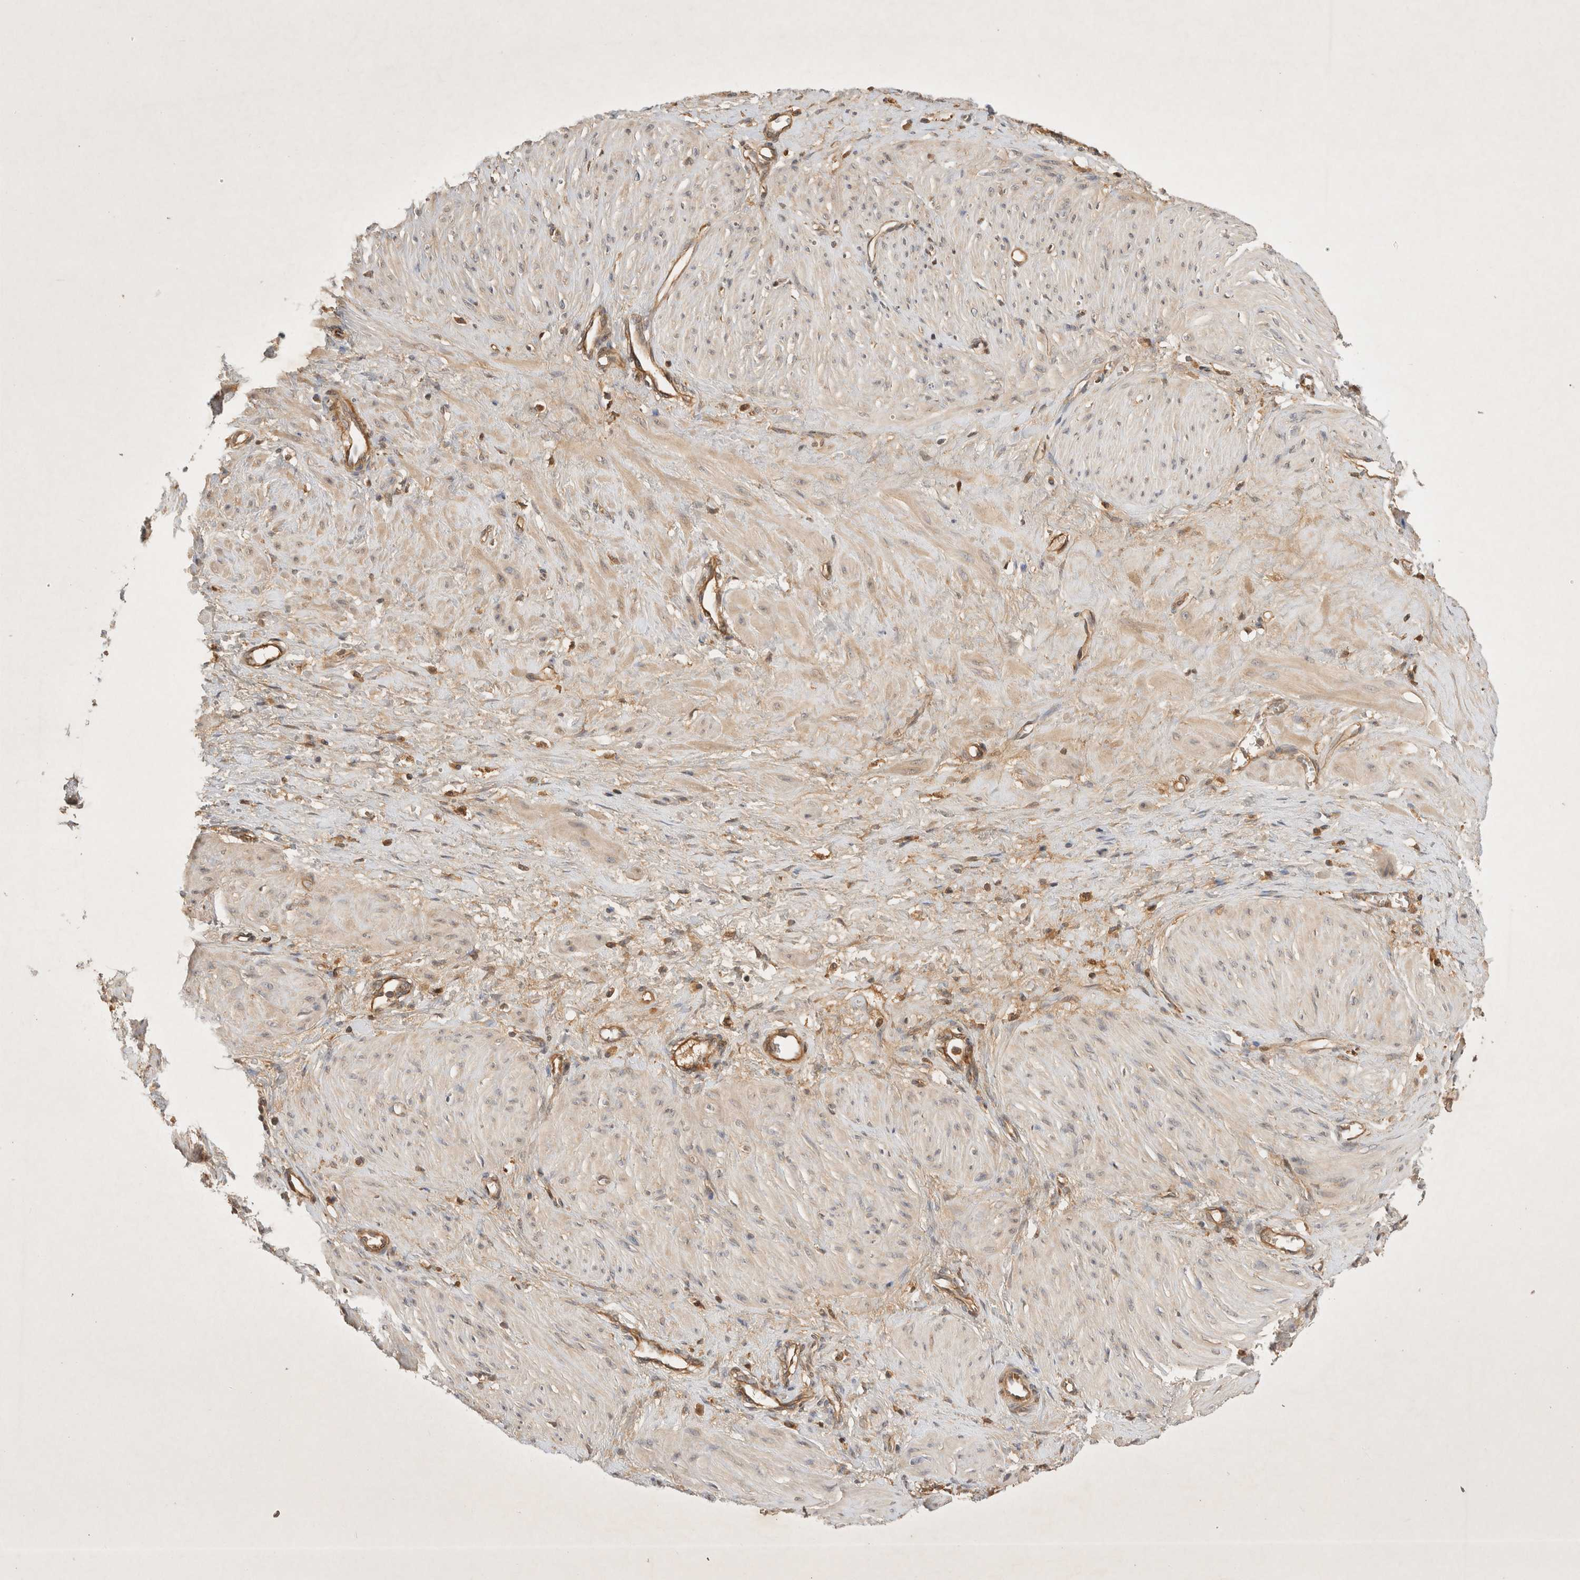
{"staining": {"intensity": "weak", "quantity": "25%-75%", "location": "cytoplasmic/membranous"}, "tissue": "smooth muscle", "cell_type": "Smooth muscle cells", "image_type": "normal", "snomed": [{"axis": "morphology", "description": "Normal tissue, NOS"}, {"axis": "topography", "description": "Endometrium"}], "caption": "Immunohistochemical staining of benign smooth muscle exhibits 25%-75% levels of weak cytoplasmic/membranous protein positivity in about 25%-75% of smooth muscle cells. (Stains: DAB (3,3'-diaminobenzidine) in brown, nuclei in blue, Microscopy: brightfield microscopy at high magnification).", "gene": "YES1", "patient": {"sex": "female", "age": 33}}